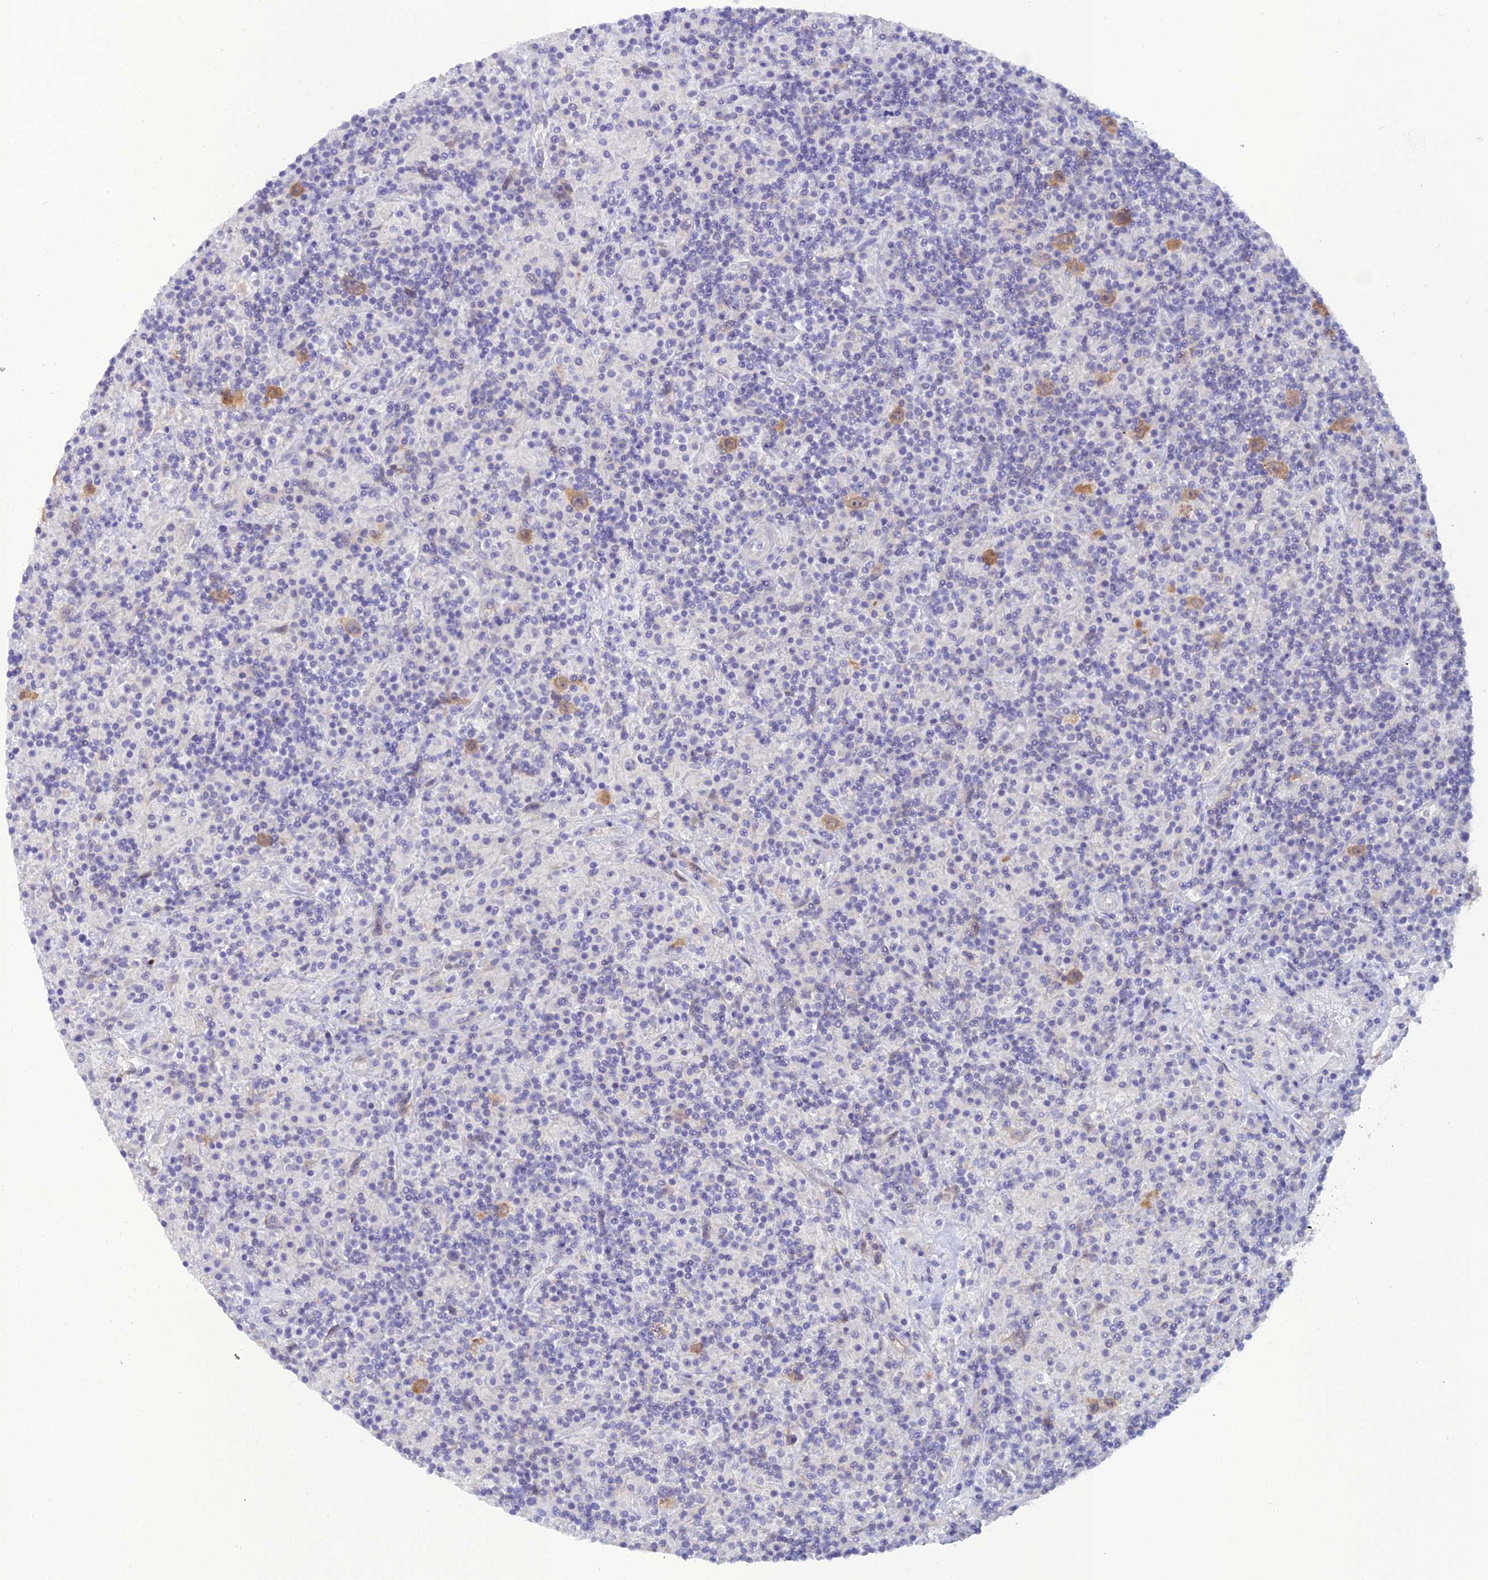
{"staining": {"intensity": "moderate", "quantity": ">75%", "location": "cytoplasmic/membranous"}, "tissue": "lymphoma", "cell_type": "Tumor cells", "image_type": "cancer", "snomed": [{"axis": "morphology", "description": "Hodgkin's disease, NOS"}, {"axis": "topography", "description": "Lymph node"}], "caption": "Protein expression analysis of human lymphoma reveals moderate cytoplasmic/membranous expression in approximately >75% of tumor cells.", "gene": "GNPNAT1", "patient": {"sex": "male", "age": 70}}